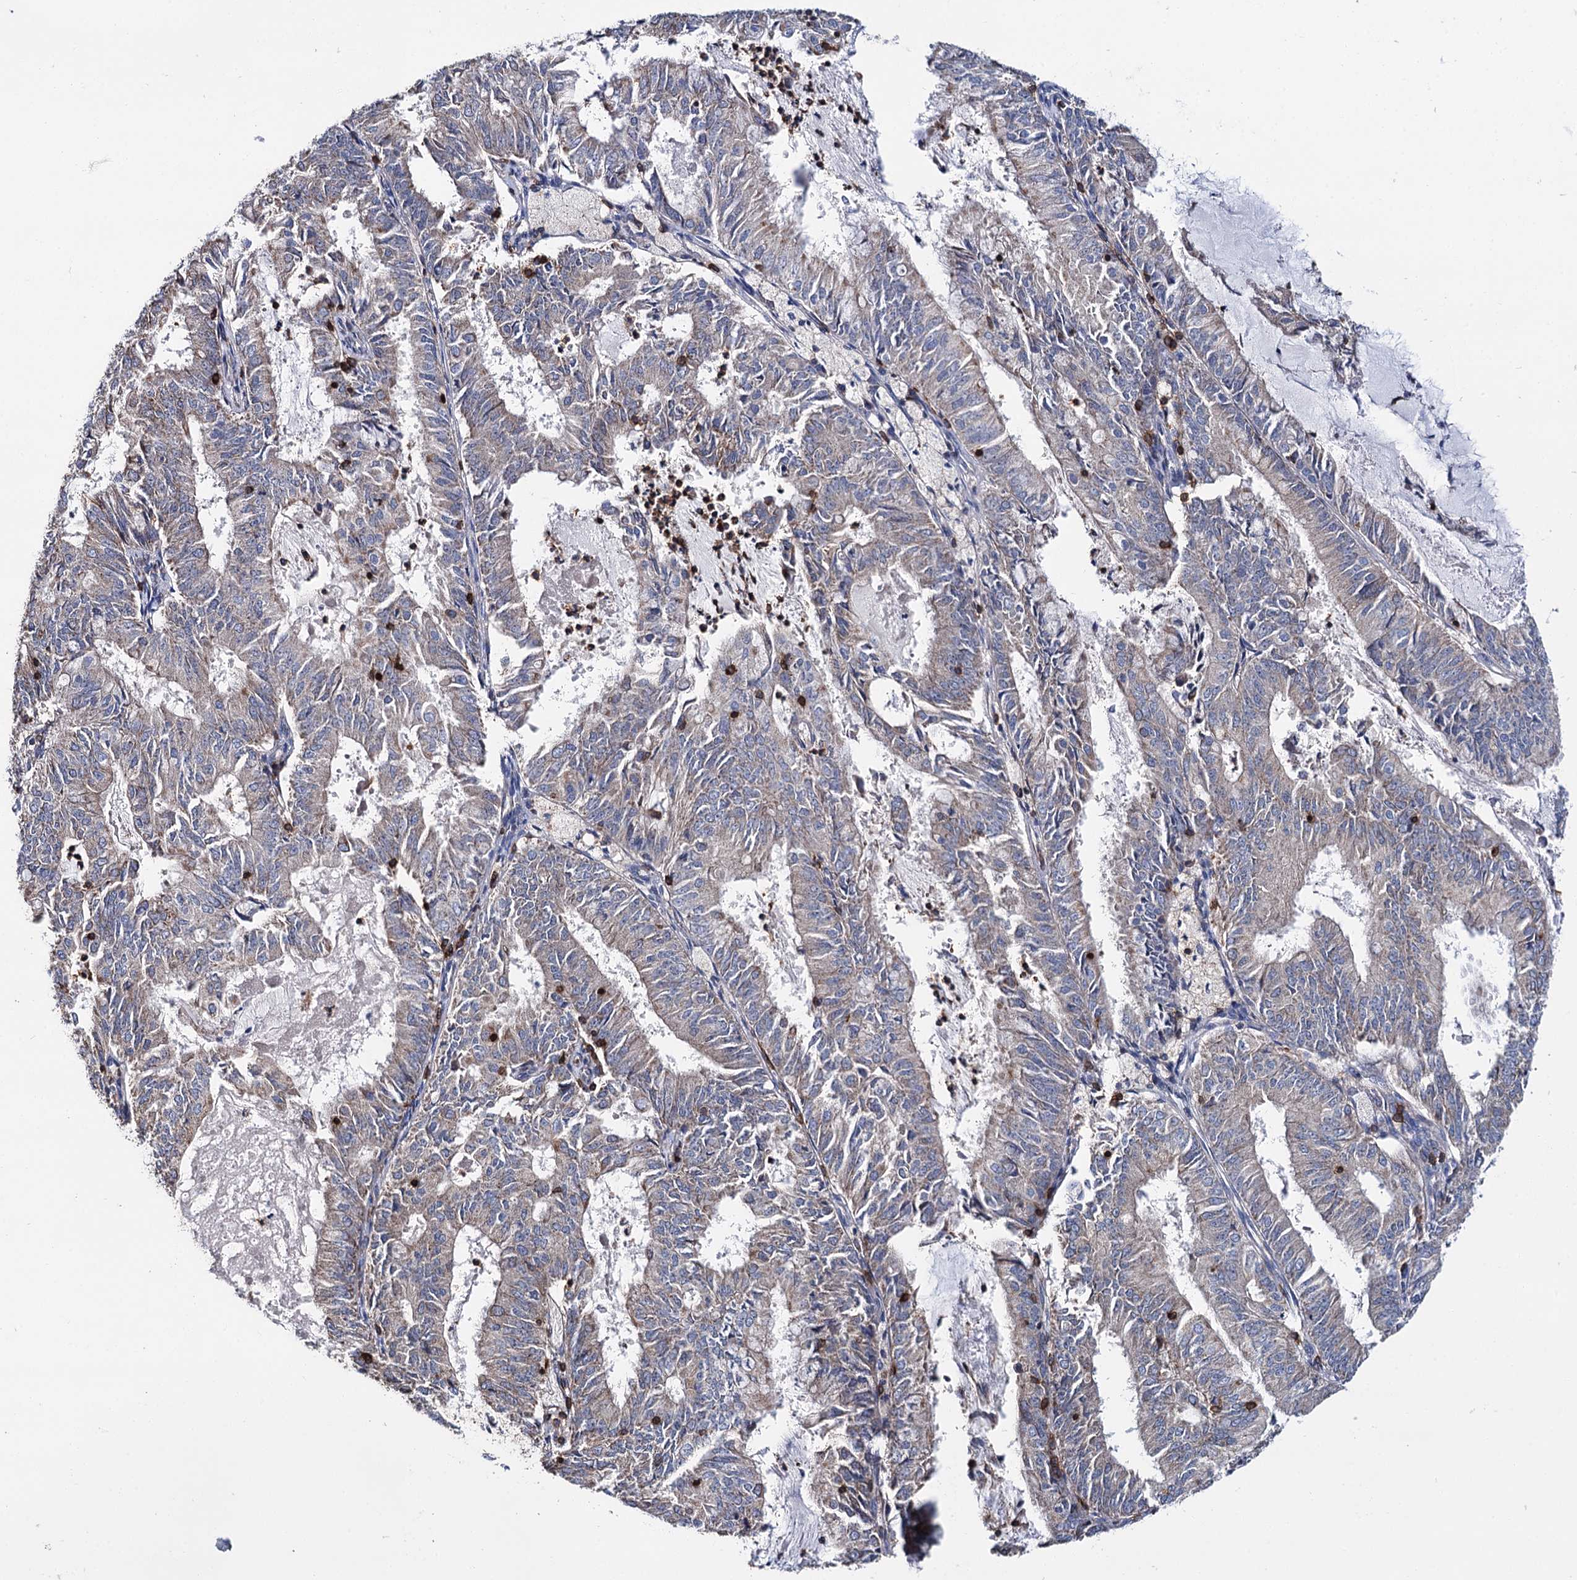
{"staining": {"intensity": "weak", "quantity": ">75%", "location": "cytoplasmic/membranous"}, "tissue": "endometrial cancer", "cell_type": "Tumor cells", "image_type": "cancer", "snomed": [{"axis": "morphology", "description": "Adenocarcinoma, NOS"}, {"axis": "topography", "description": "Endometrium"}], "caption": "Immunohistochemistry (IHC) image of neoplastic tissue: human endometrial adenocarcinoma stained using immunohistochemistry reveals low levels of weak protein expression localized specifically in the cytoplasmic/membranous of tumor cells, appearing as a cytoplasmic/membranous brown color.", "gene": "UBASH3B", "patient": {"sex": "female", "age": 57}}